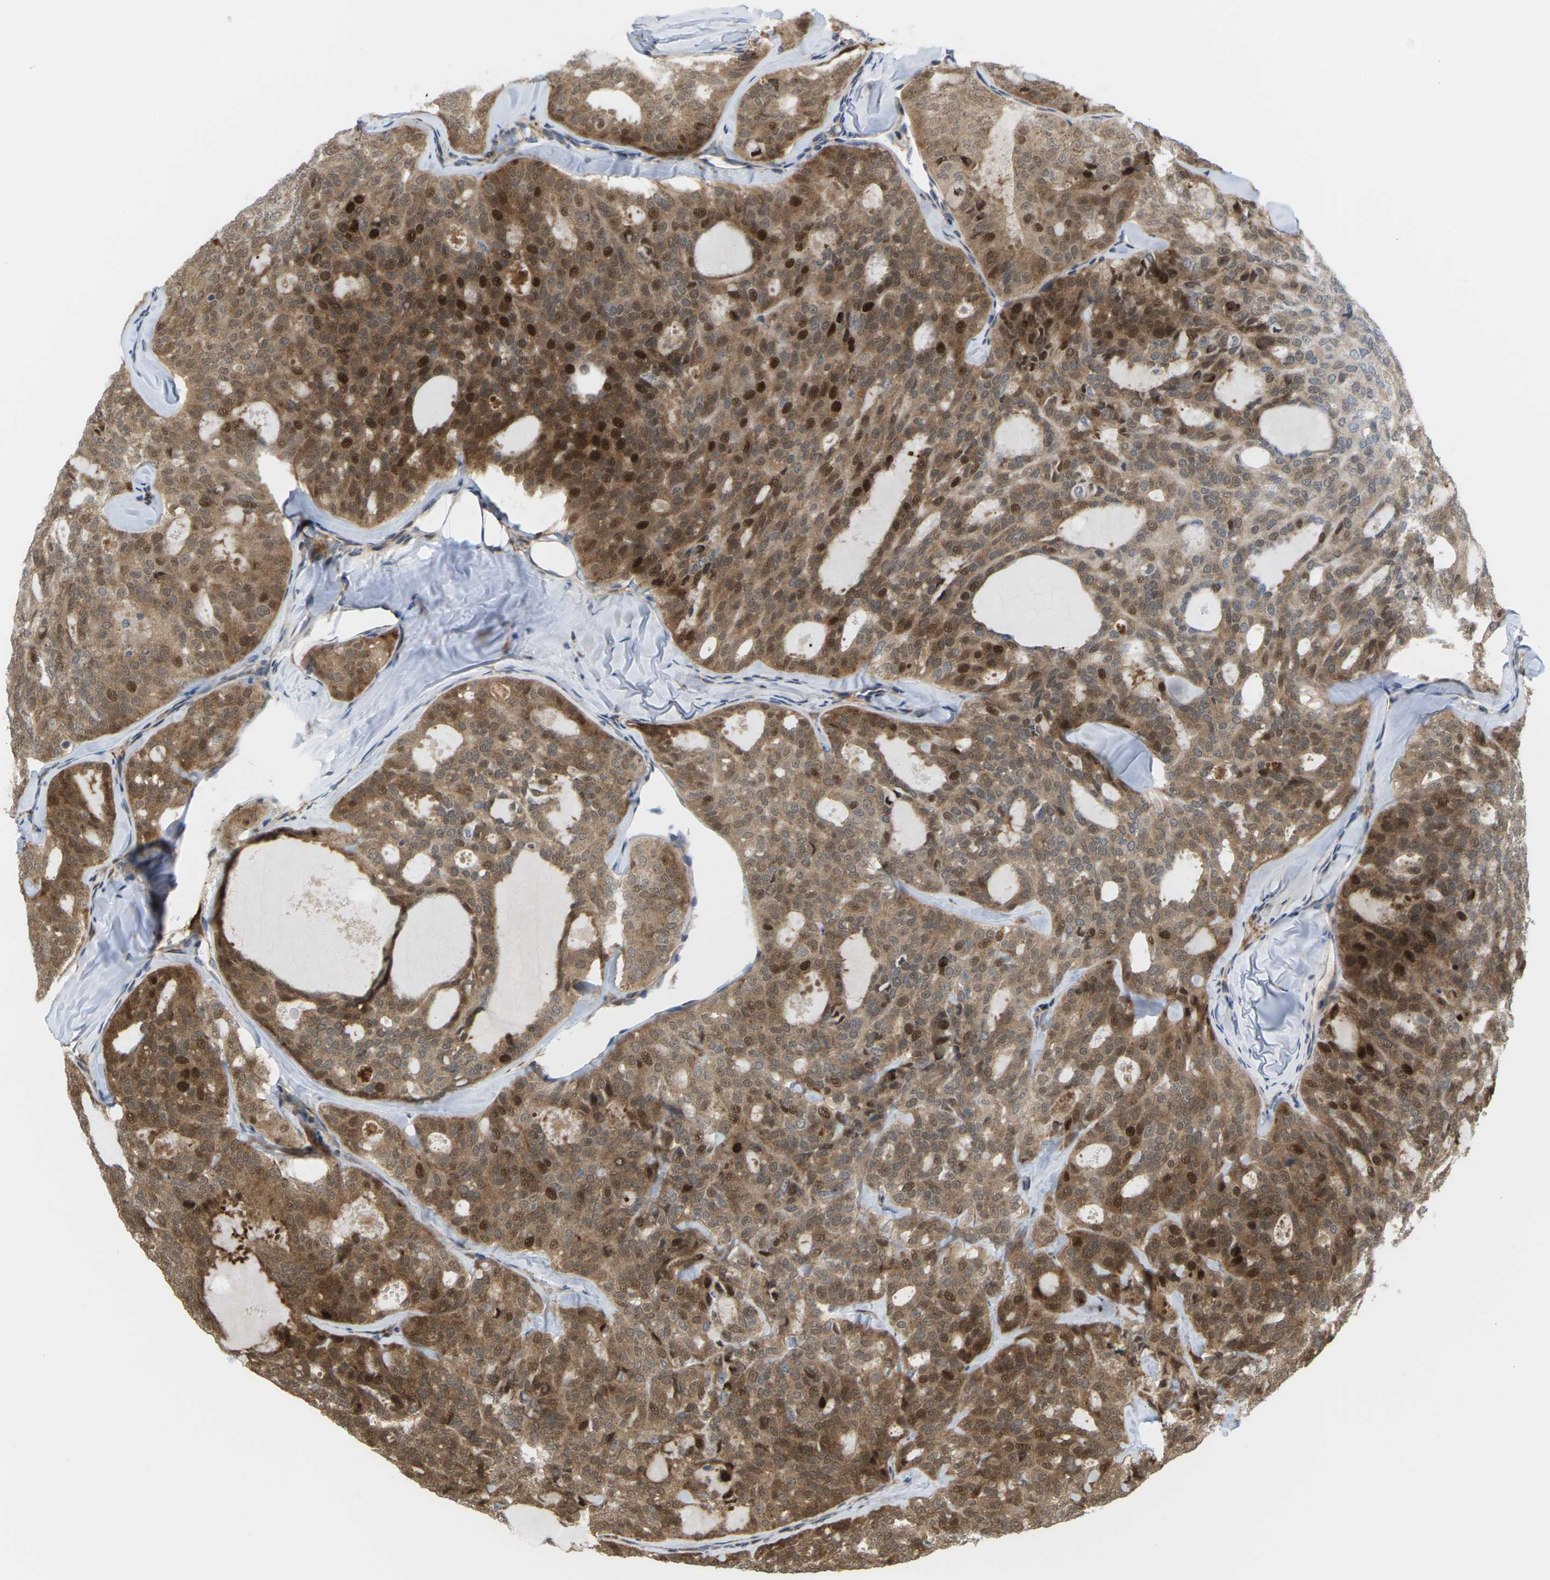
{"staining": {"intensity": "moderate", "quantity": ">75%", "location": "cytoplasmic/membranous,nuclear"}, "tissue": "thyroid cancer", "cell_type": "Tumor cells", "image_type": "cancer", "snomed": [{"axis": "morphology", "description": "Follicular adenoma carcinoma, NOS"}, {"axis": "topography", "description": "Thyroid gland"}], "caption": "Thyroid cancer (follicular adenoma carcinoma) stained with DAB IHC shows medium levels of moderate cytoplasmic/membranous and nuclear positivity in approximately >75% of tumor cells.", "gene": "ROBO1", "patient": {"sex": "male", "age": 75}}